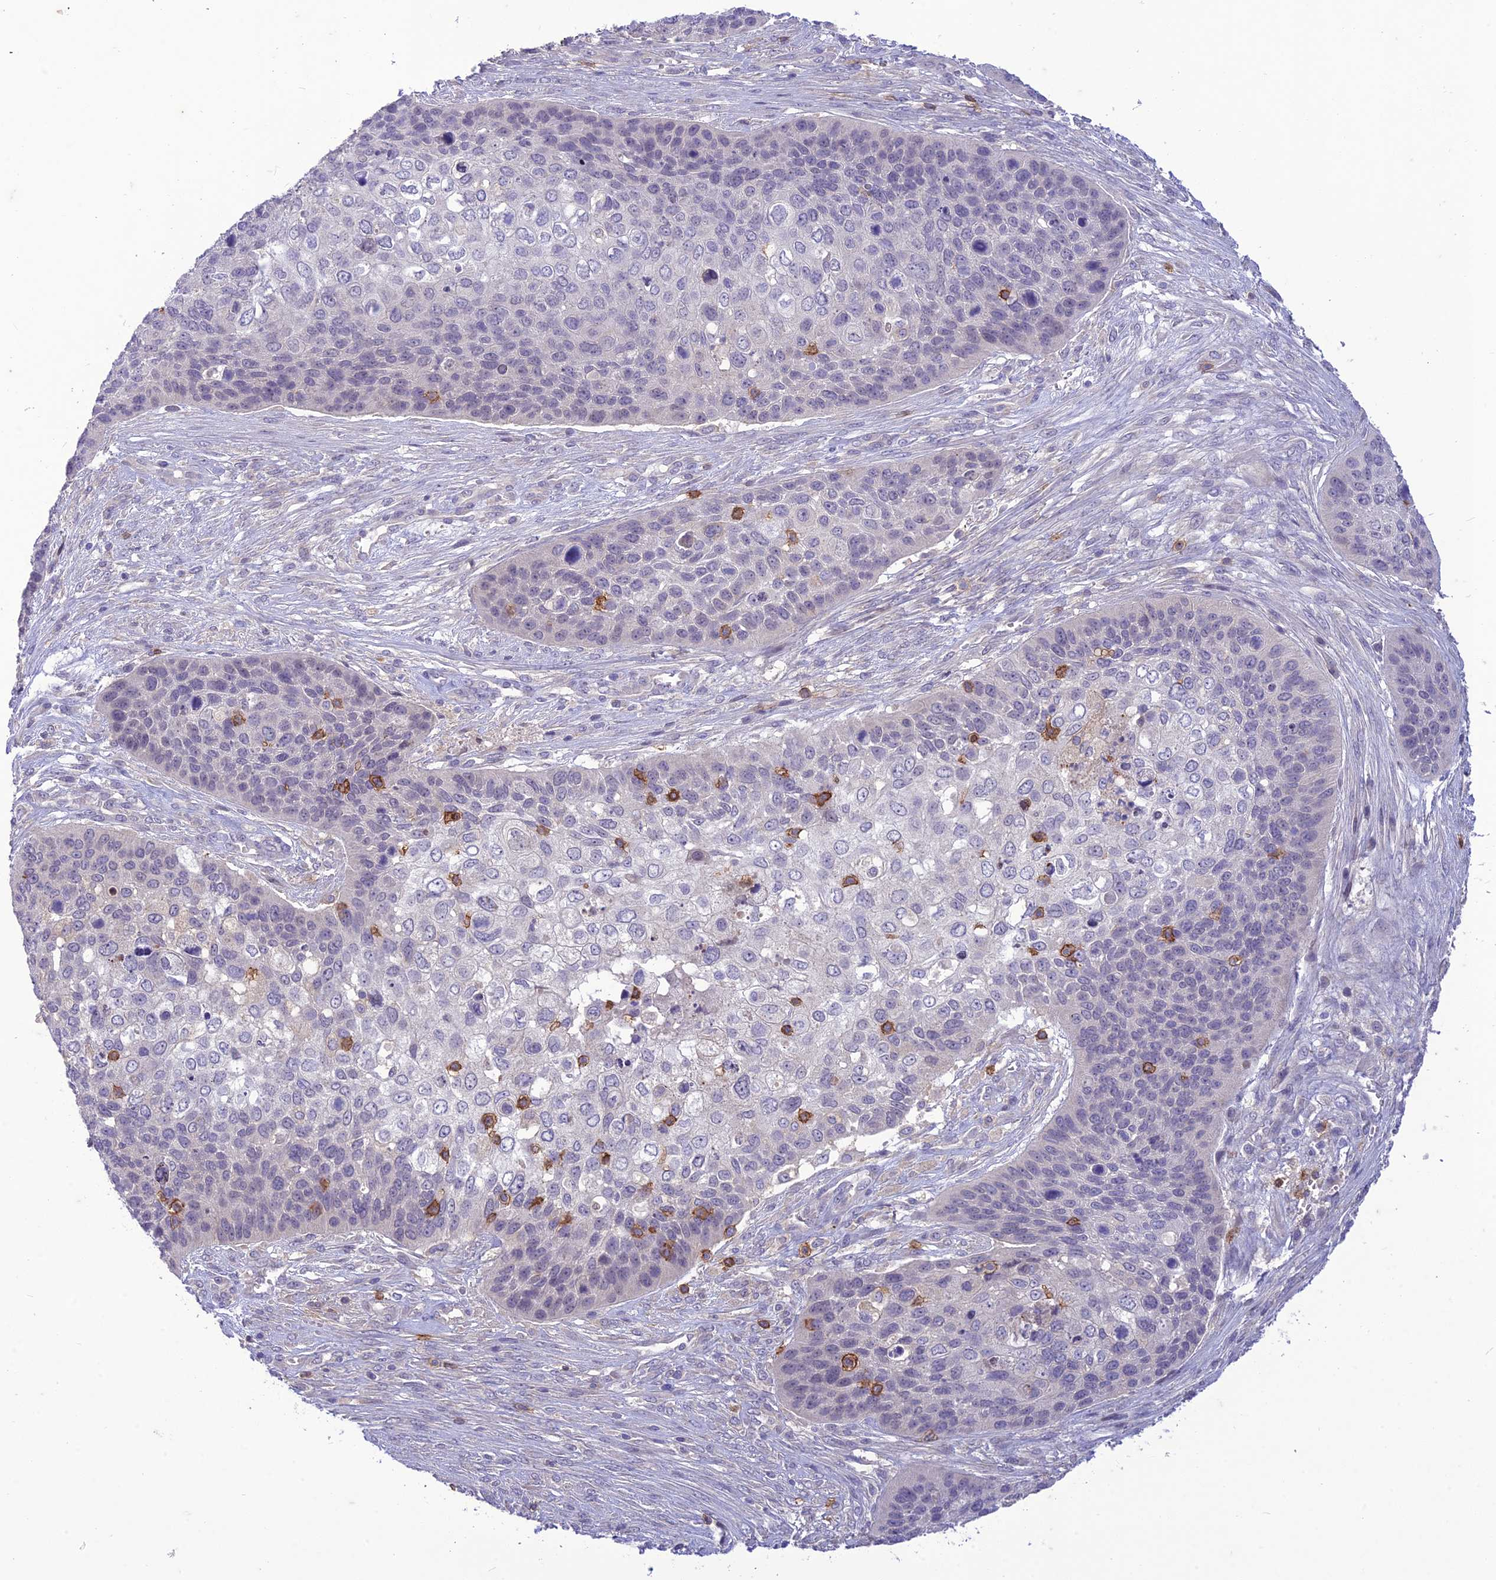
{"staining": {"intensity": "negative", "quantity": "none", "location": "none"}, "tissue": "skin cancer", "cell_type": "Tumor cells", "image_type": "cancer", "snomed": [{"axis": "morphology", "description": "Basal cell carcinoma"}, {"axis": "topography", "description": "Skin"}], "caption": "Protein analysis of skin cancer shows no significant staining in tumor cells. (Stains: DAB immunohistochemistry with hematoxylin counter stain, Microscopy: brightfield microscopy at high magnification).", "gene": "ITGAE", "patient": {"sex": "female", "age": 74}}